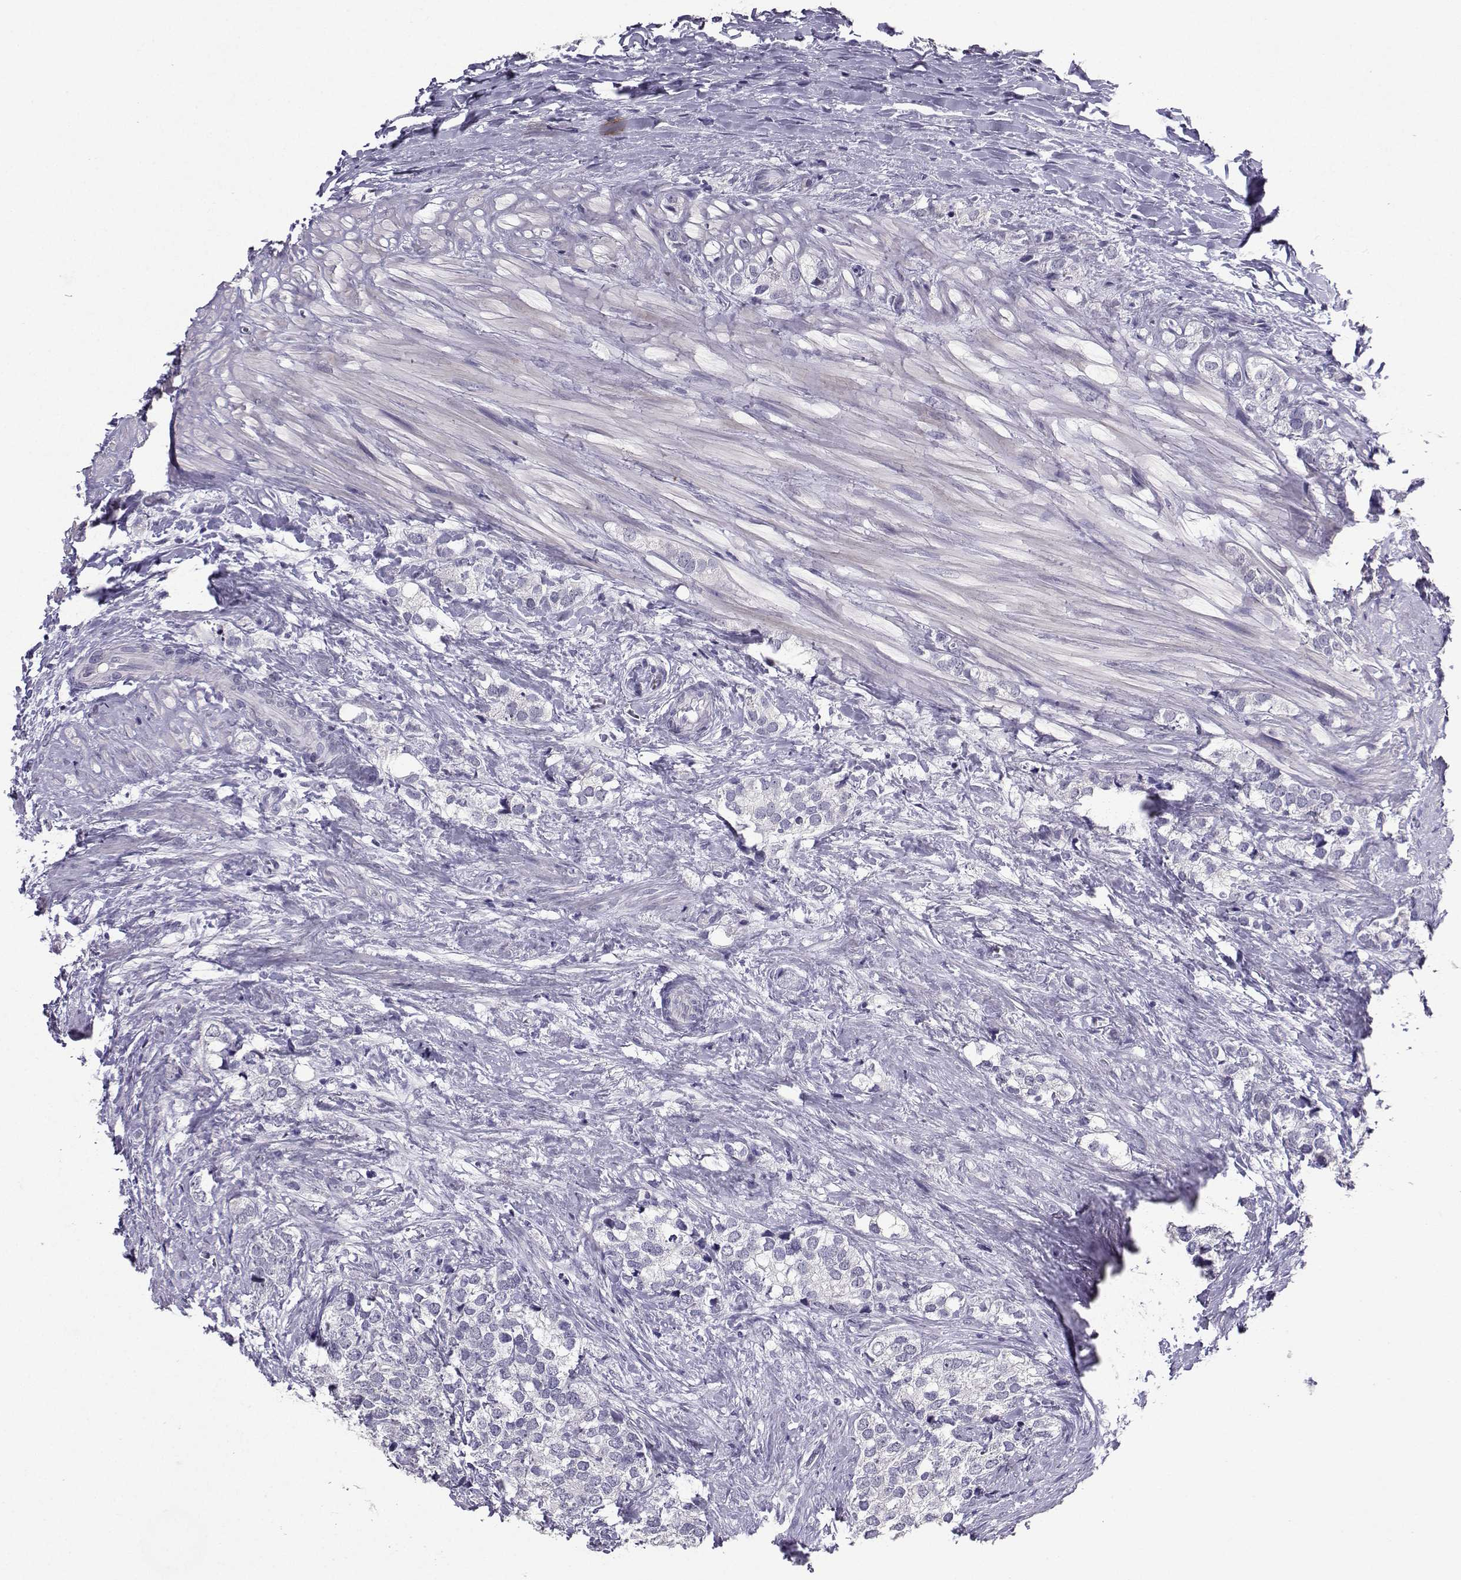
{"staining": {"intensity": "negative", "quantity": "none", "location": "none"}, "tissue": "prostate cancer", "cell_type": "Tumor cells", "image_type": "cancer", "snomed": [{"axis": "morphology", "description": "Adenocarcinoma, NOS"}, {"axis": "topography", "description": "Prostate and seminal vesicle, NOS"}], "caption": "Immunohistochemistry (IHC) of human prostate cancer demonstrates no staining in tumor cells.", "gene": "CARTPT", "patient": {"sex": "male", "age": 63}}